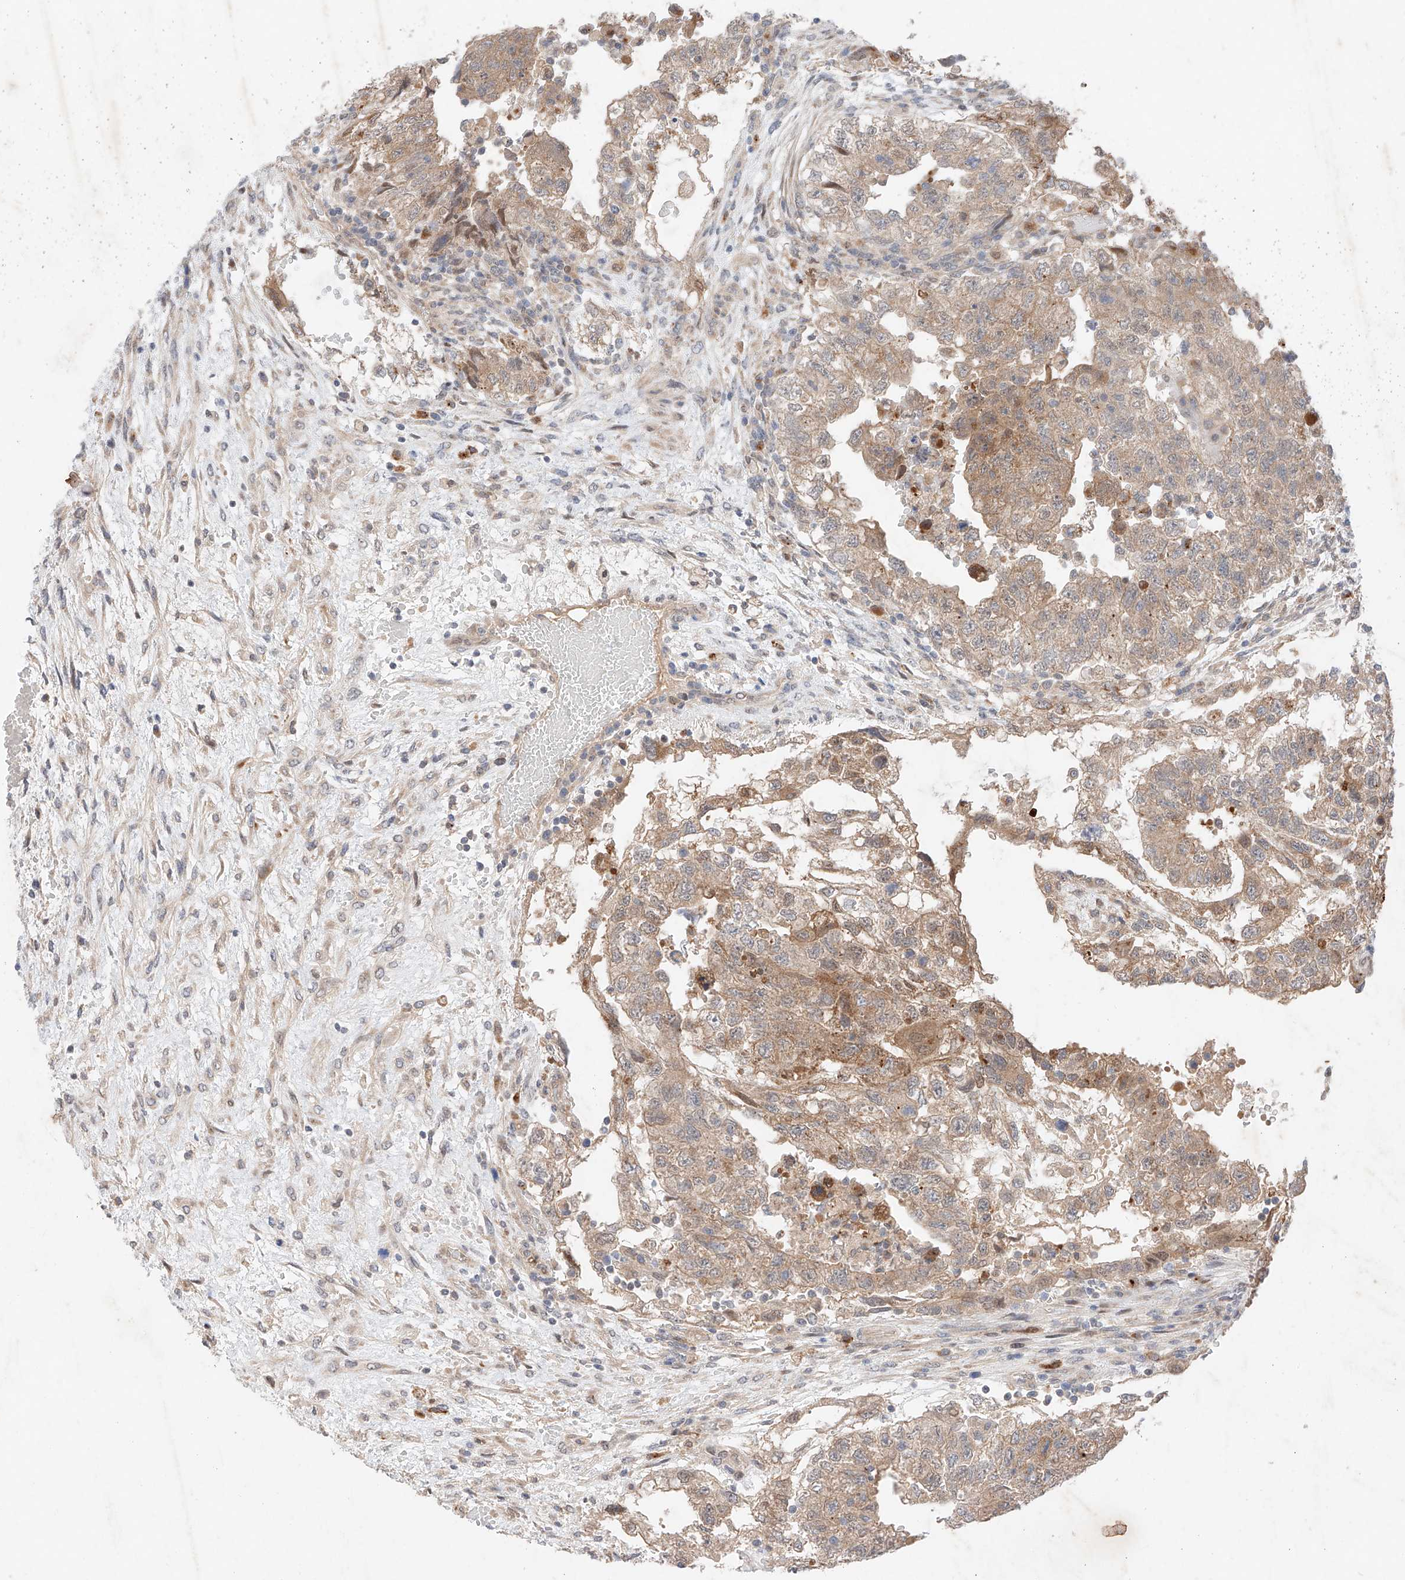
{"staining": {"intensity": "moderate", "quantity": ">75%", "location": "cytoplasmic/membranous"}, "tissue": "testis cancer", "cell_type": "Tumor cells", "image_type": "cancer", "snomed": [{"axis": "morphology", "description": "Carcinoma, Embryonal, NOS"}, {"axis": "topography", "description": "Testis"}], "caption": "Protein analysis of testis embryonal carcinoma tissue reveals moderate cytoplasmic/membranous expression in about >75% of tumor cells. The staining was performed using DAB, with brown indicating positive protein expression. Nuclei are stained blue with hematoxylin.", "gene": "GCNT1", "patient": {"sex": "male", "age": 36}}